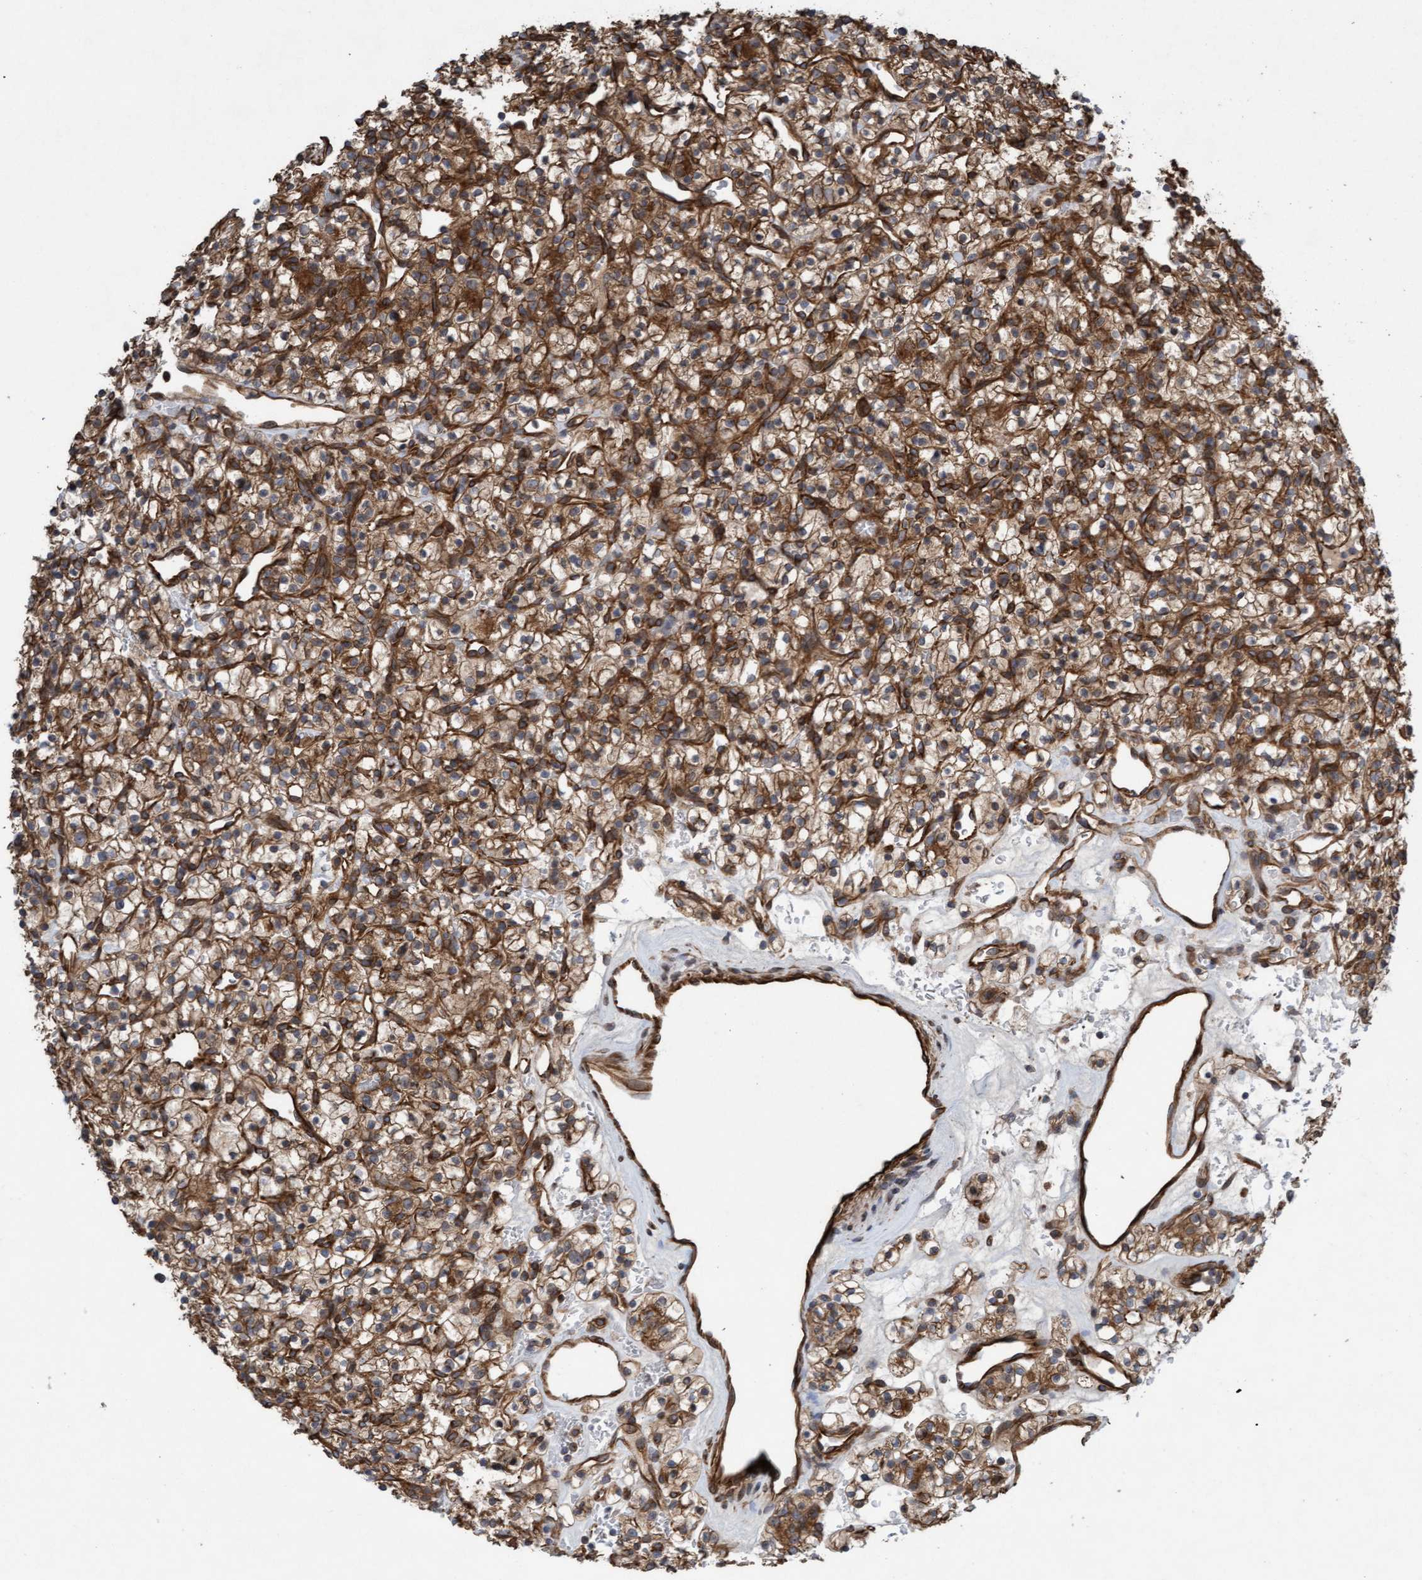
{"staining": {"intensity": "moderate", "quantity": ">75%", "location": "cytoplasmic/membranous"}, "tissue": "renal cancer", "cell_type": "Tumor cells", "image_type": "cancer", "snomed": [{"axis": "morphology", "description": "Adenocarcinoma, NOS"}, {"axis": "topography", "description": "Kidney"}], "caption": "The immunohistochemical stain shows moderate cytoplasmic/membranous expression in tumor cells of adenocarcinoma (renal) tissue. The protein is shown in brown color, while the nuclei are stained blue.", "gene": "CDC42EP4", "patient": {"sex": "female", "age": 57}}